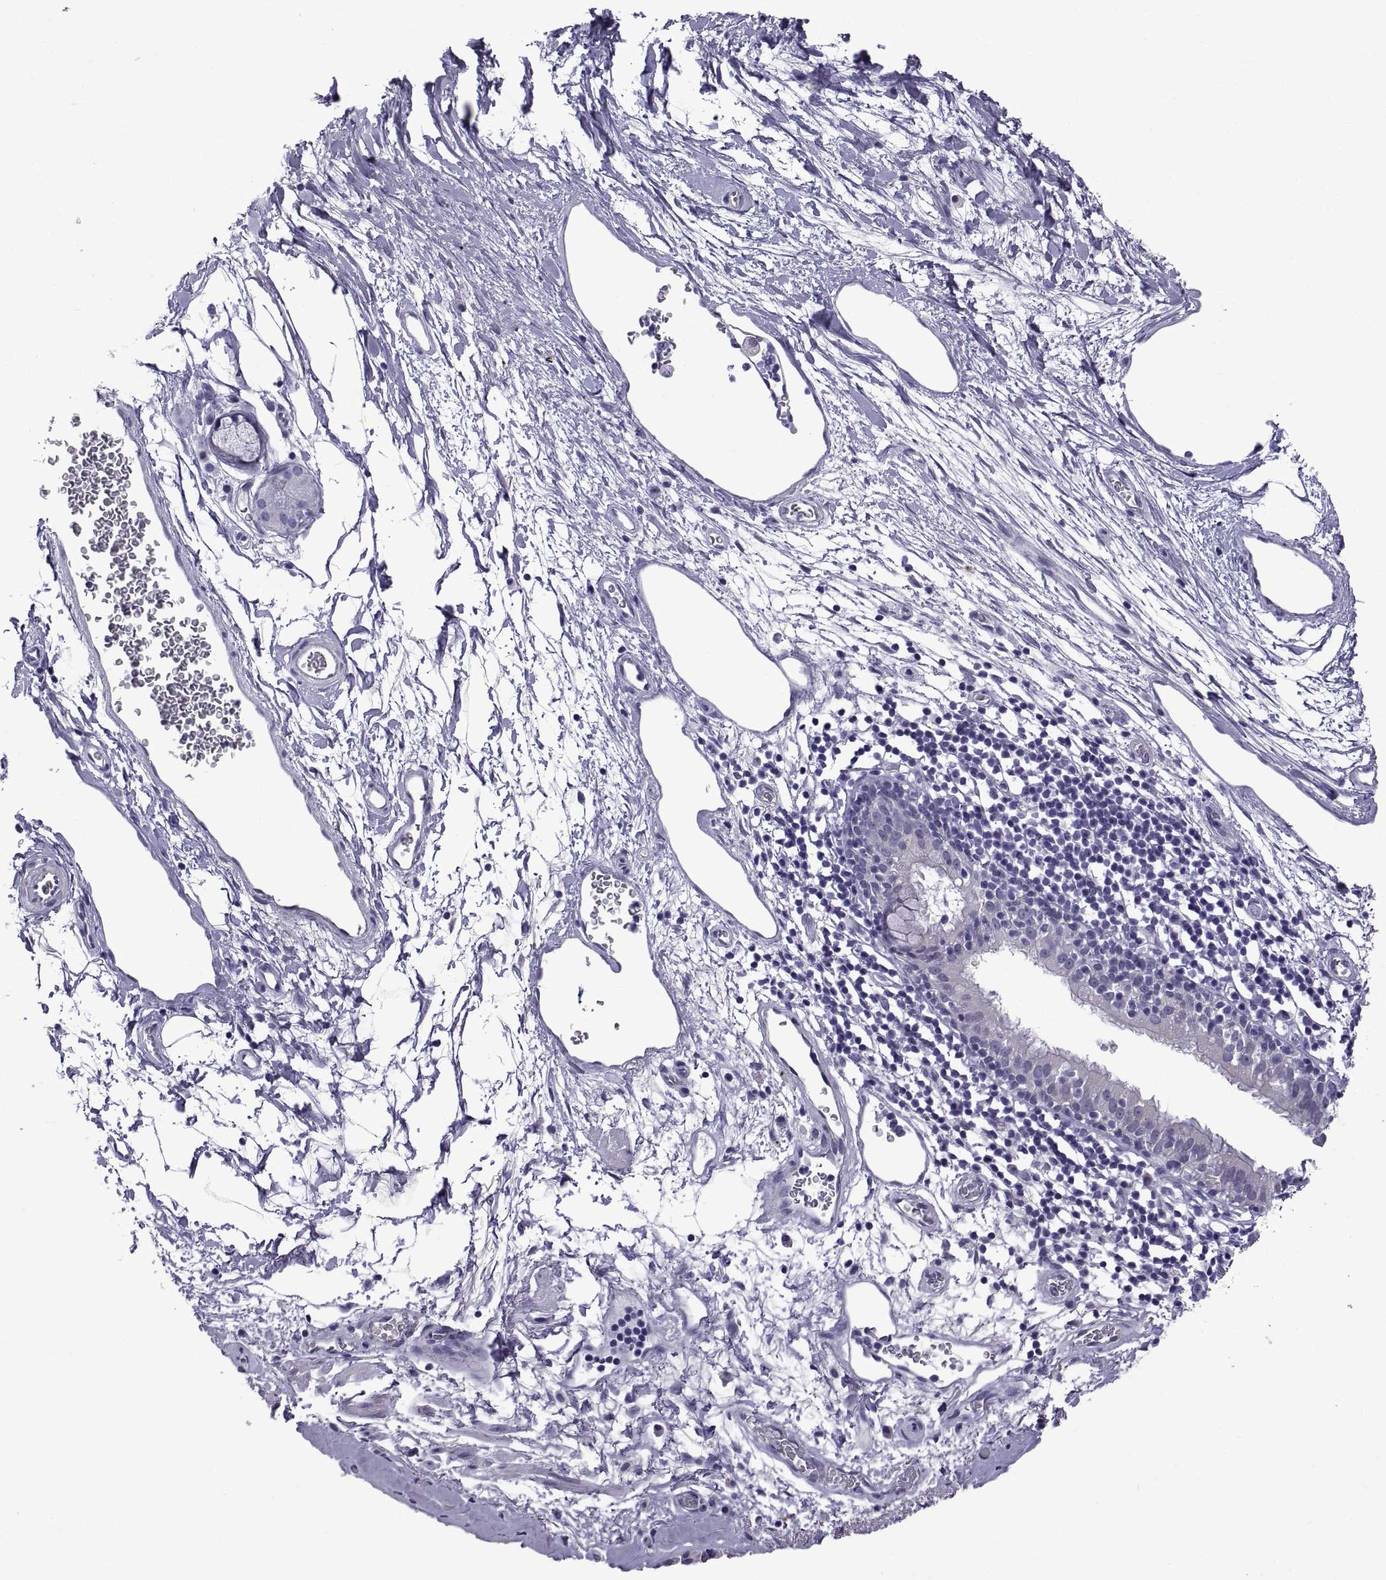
{"staining": {"intensity": "negative", "quantity": "none", "location": "none"}, "tissue": "bronchus", "cell_type": "Respiratory epithelial cells", "image_type": "normal", "snomed": [{"axis": "morphology", "description": "Normal tissue, NOS"}, {"axis": "topography", "description": "Cartilage tissue"}, {"axis": "topography", "description": "Bronchus"}], "caption": "High power microscopy photomicrograph of an immunohistochemistry photomicrograph of unremarkable bronchus, revealing no significant expression in respiratory epithelial cells. Brightfield microscopy of immunohistochemistry stained with DAB (brown) and hematoxylin (blue), captured at high magnification.", "gene": "SPDYE10", "patient": {"sex": "male", "age": 58}}